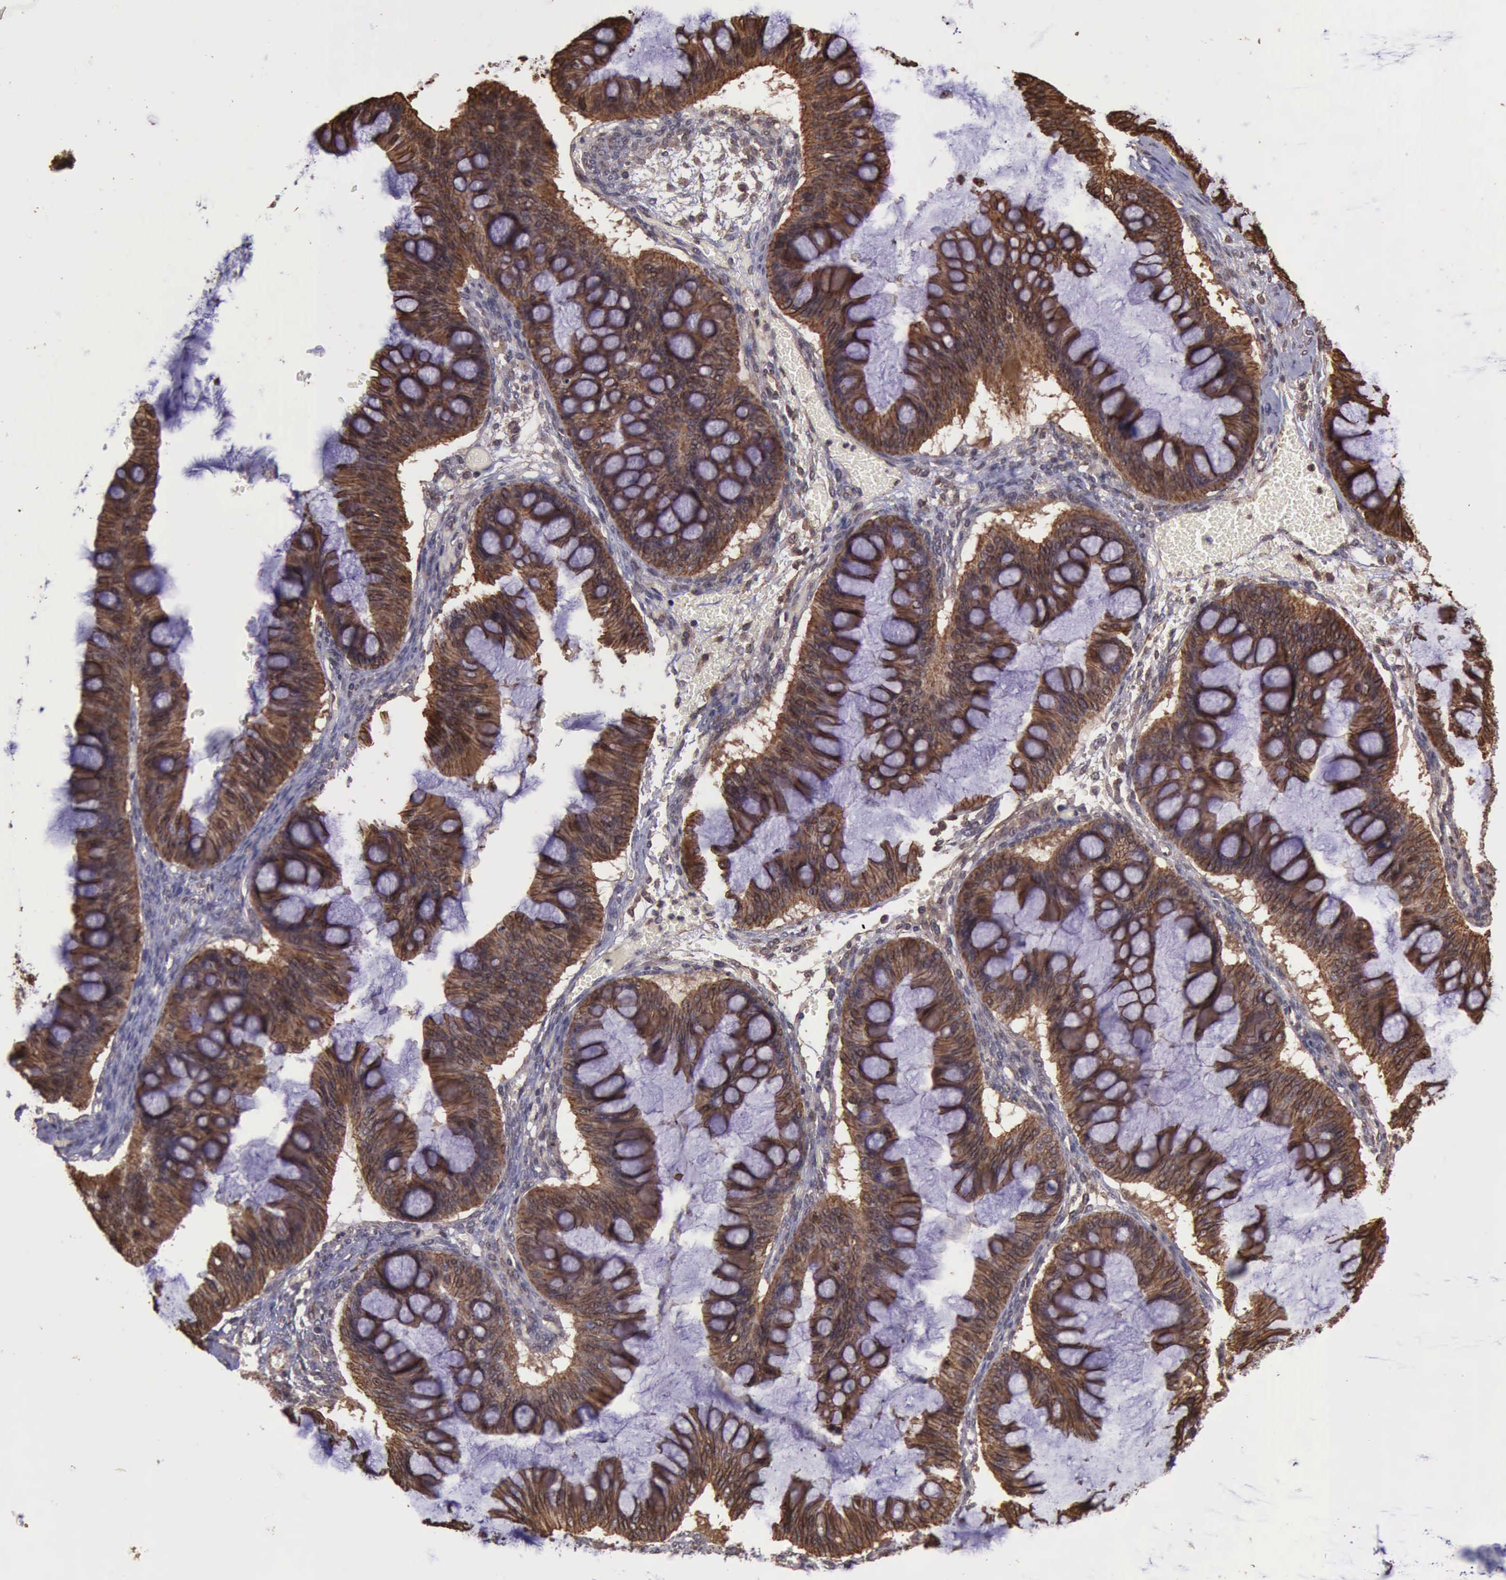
{"staining": {"intensity": "moderate", "quantity": ">75%", "location": "cytoplasmic/membranous"}, "tissue": "ovarian cancer", "cell_type": "Tumor cells", "image_type": "cancer", "snomed": [{"axis": "morphology", "description": "Cystadenocarcinoma, mucinous, NOS"}, {"axis": "topography", "description": "Ovary"}], "caption": "Immunohistochemistry (IHC) of human mucinous cystadenocarcinoma (ovarian) displays medium levels of moderate cytoplasmic/membranous positivity in about >75% of tumor cells.", "gene": "CTNNB1", "patient": {"sex": "female", "age": 73}}